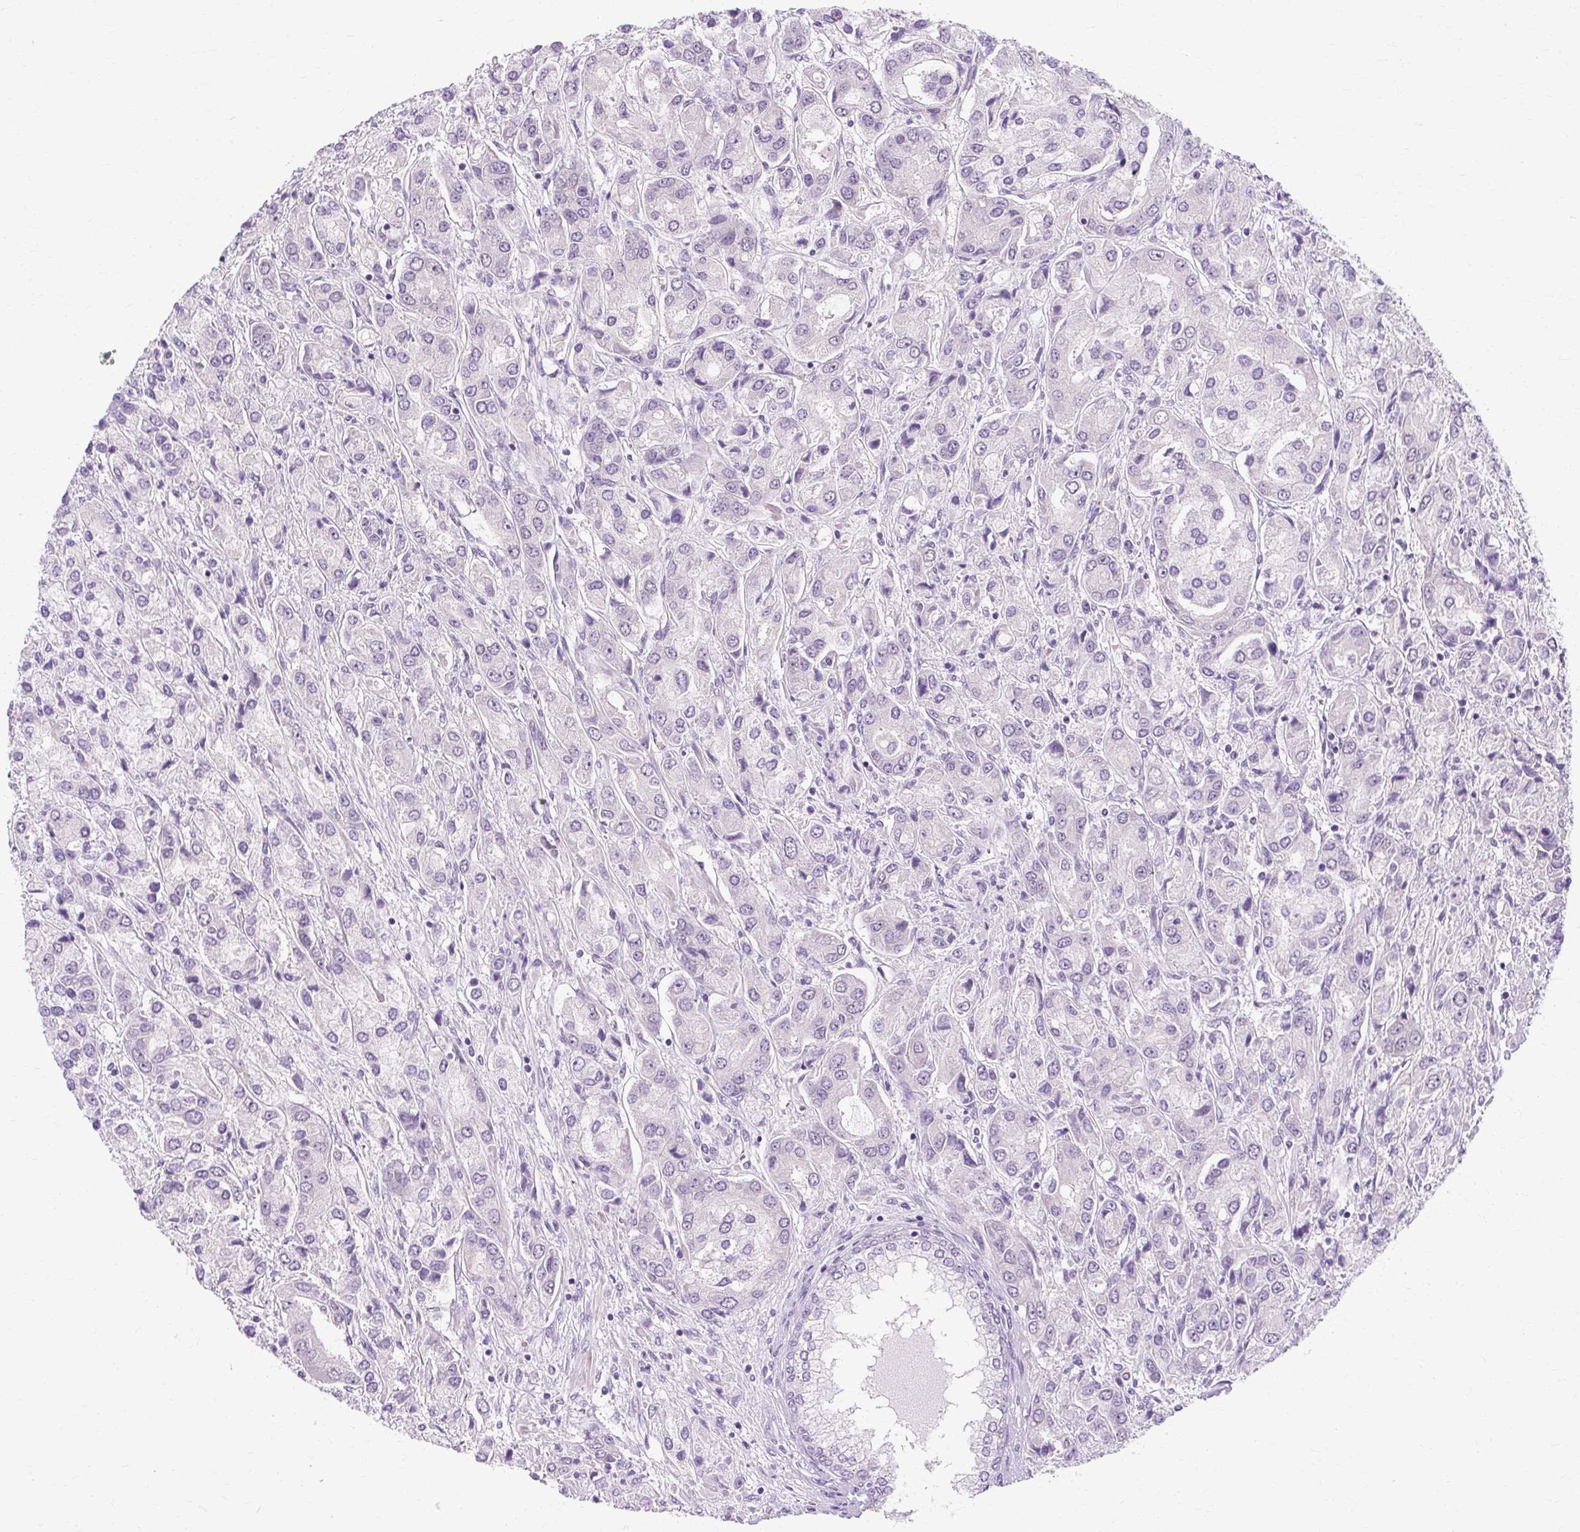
{"staining": {"intensity": "negative", "quantity": "none", "location": "none"}, "tissue": "prostate cancer", "cell_type": "Tumor cells", "image_type": "cancer", "snomed": [{"axis": "morphology", "description": "Adenocarcinoma, High grade"}, {"axis": "topography", "description": "Prostate"}], "caption": "The photomicrograph displays no significant expression in tumor cells of prostate cancer (high-grade adenocarcinoma).", "gene": "RYBP", "patient": {"sex": "male", "age": 67}}